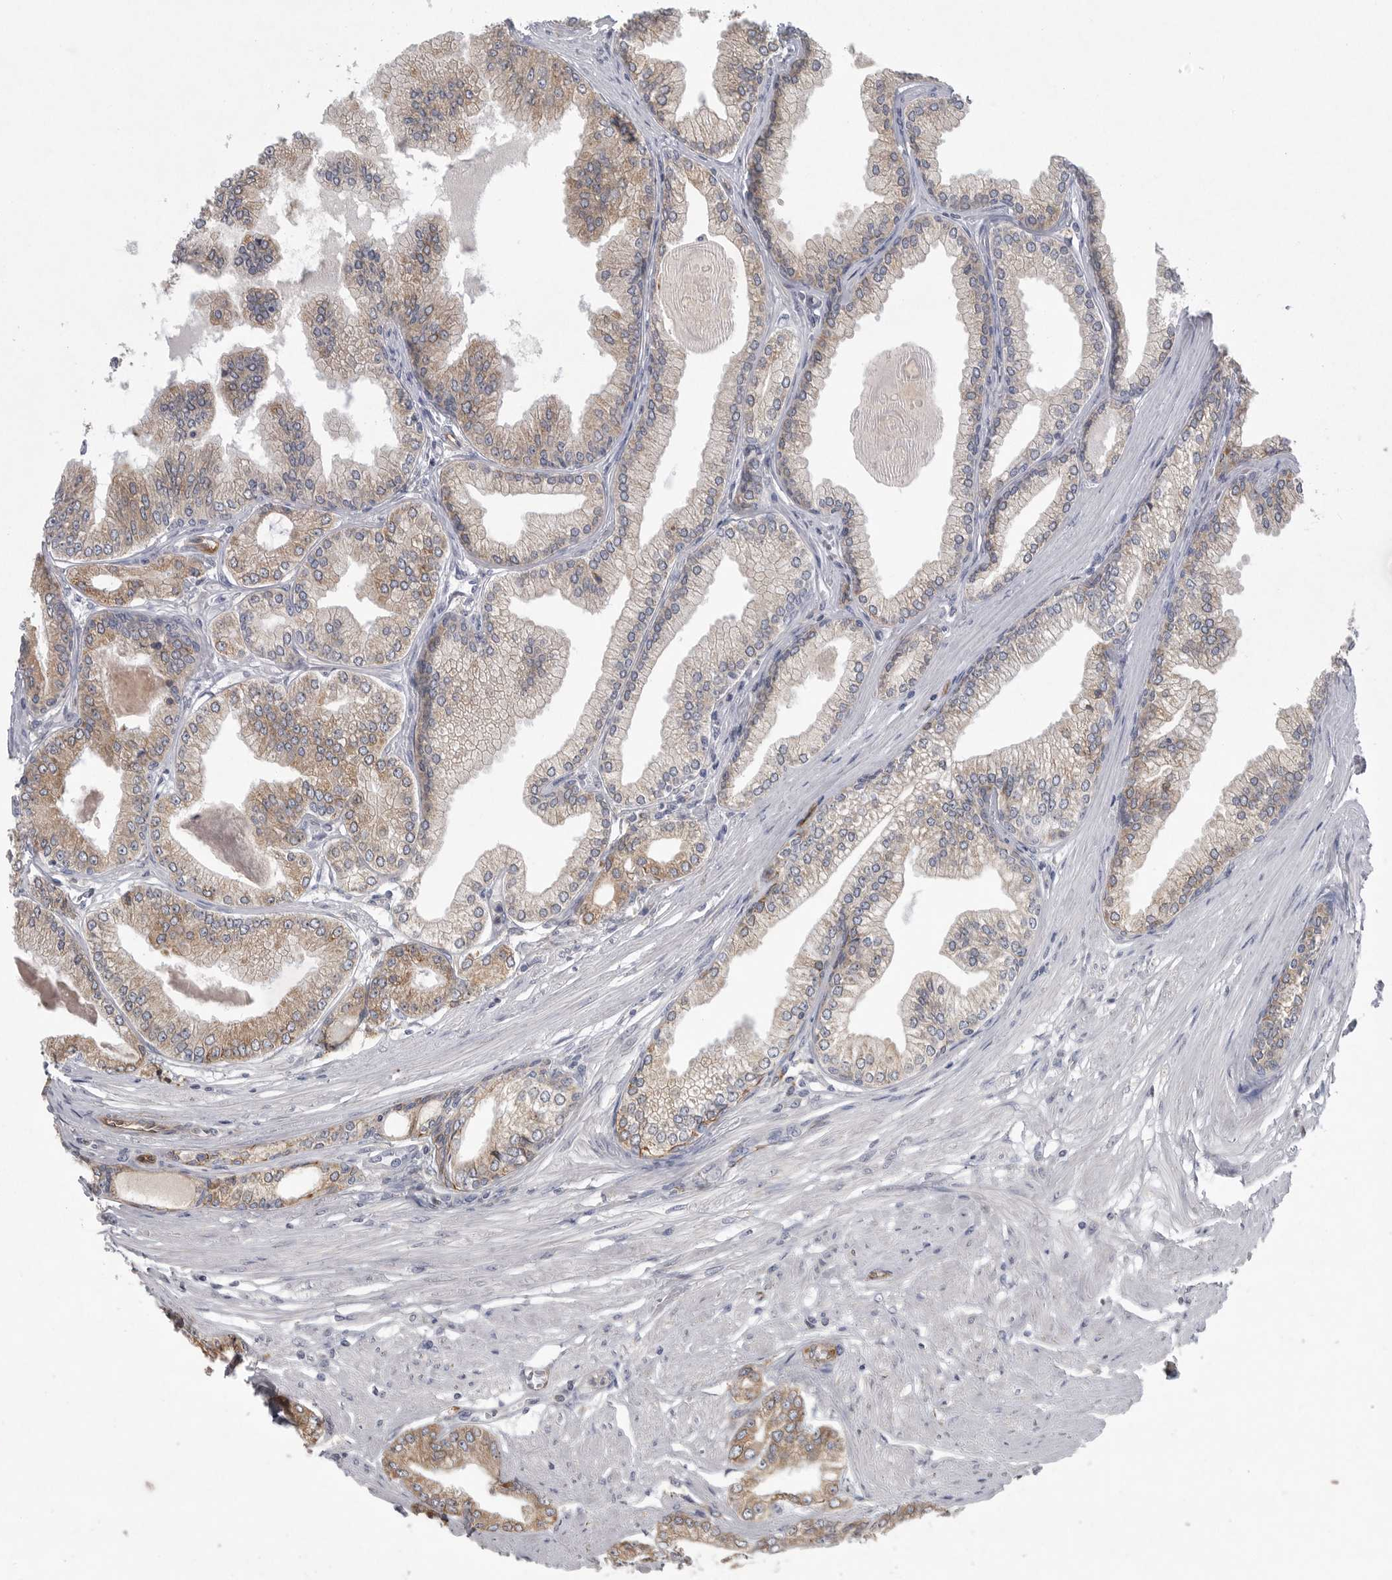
{"staining": {"intensity": "moderate", "quantity": "25%-75%", "location": "cytoplasmic/membranous"}, "tissue": "prostate cancer", "cell_type": "Tumor cells", "image_type": "cancer", "snomed": [{"axis": "morphology", "description": "Adenocarcinoma, Low grade"}, {"axis": "topography", "description": "Prostate"}], "caption": "Protein staining shows moderate cytoplasmic/membranous positivity in about 25%-75% of tumor cells in adenocarcinoma (low-grade) (prostate).", "gene": "MINPP1", "patient": {"sex": "male", "age": 52}}